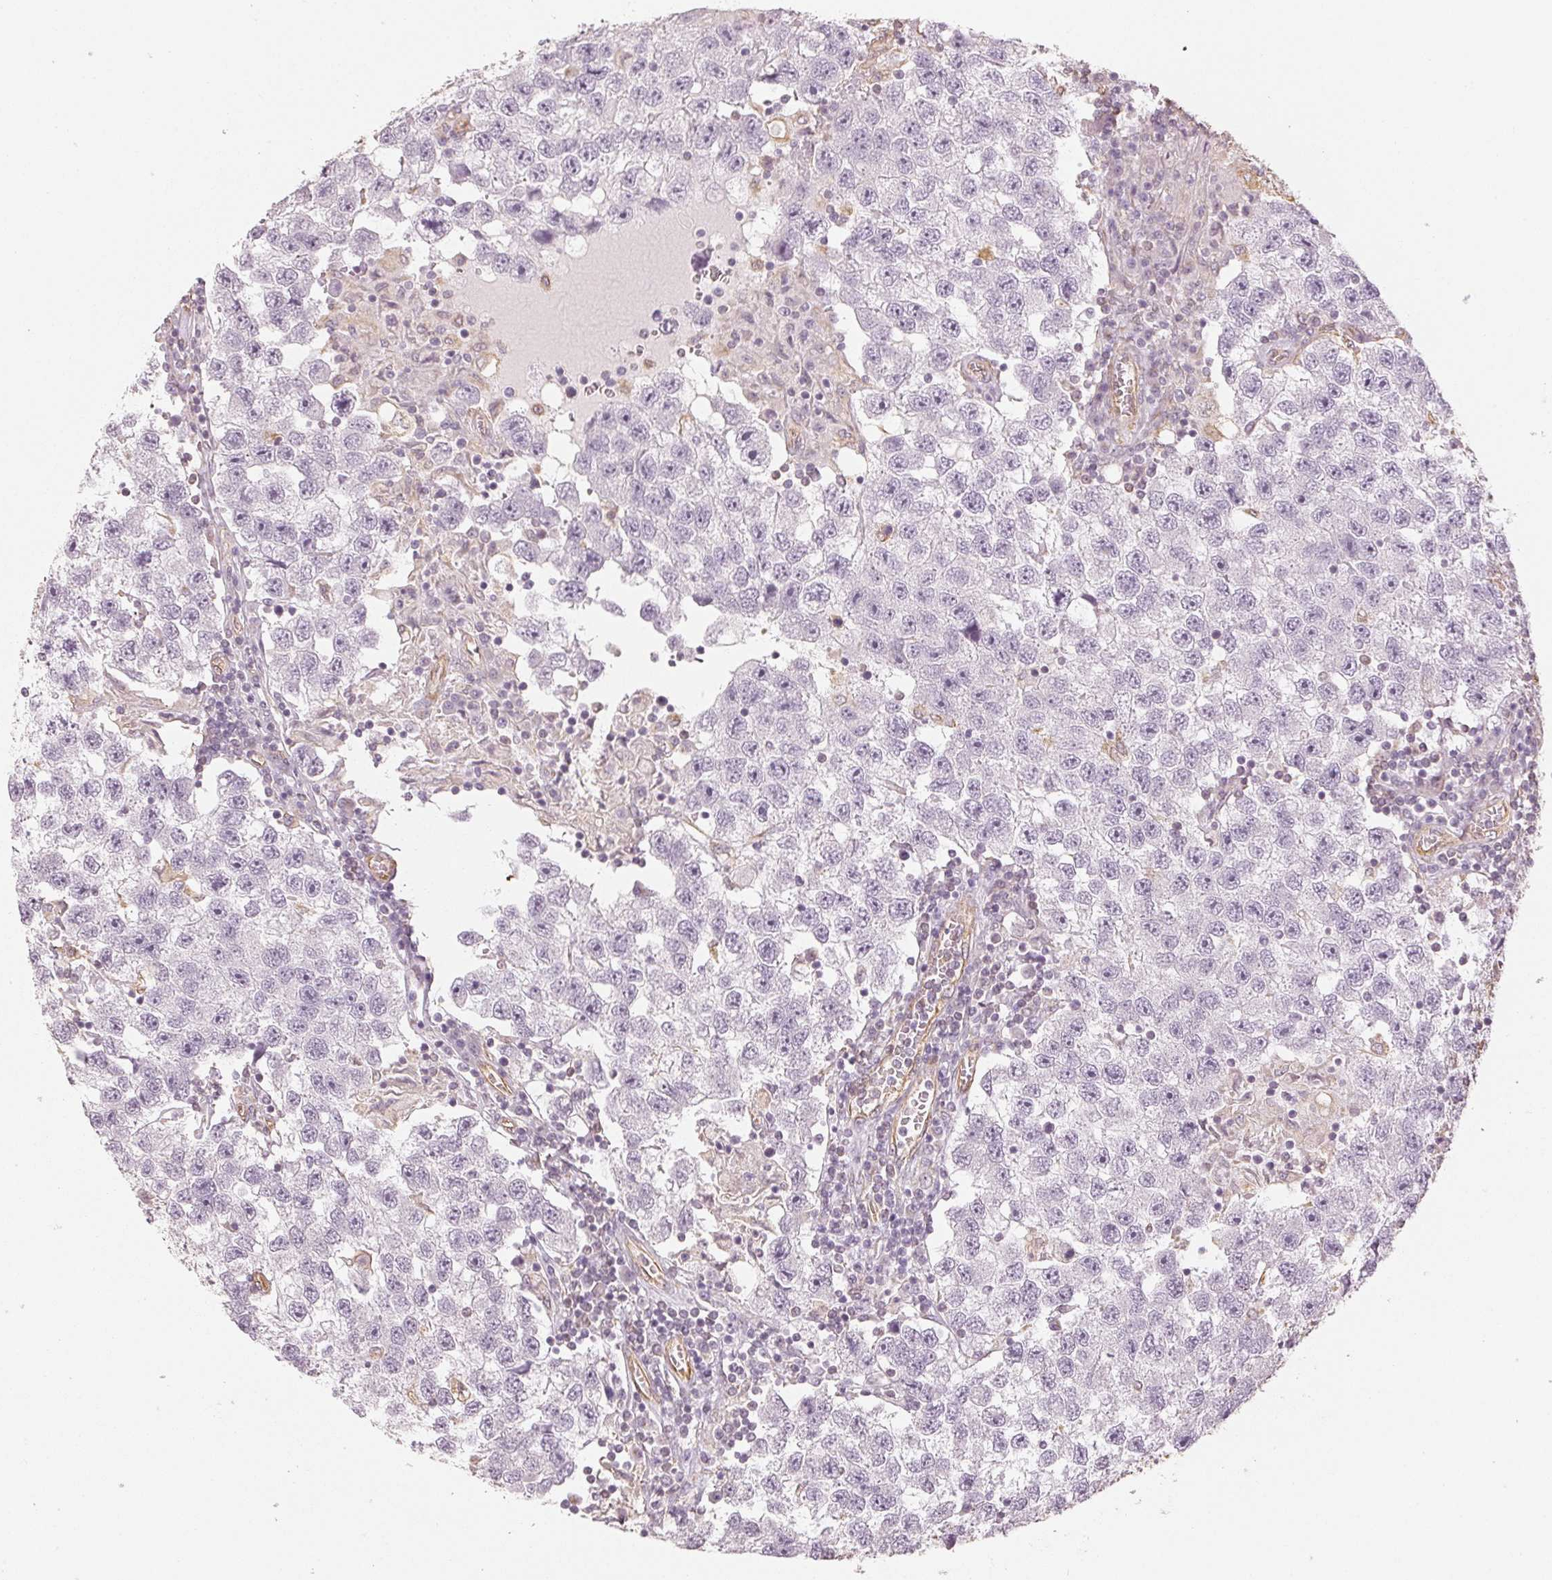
{"staining": {"intensity": "negative", "quantity": "none", "location": "none"}, "tissue": "testis cancer", "cell_type": "Tumor cells", "image_type": "cancer", "snomed": [{"axis": "morphology", "description": "Seminoma, NOS"}, {"axis": "topography", "description": "Testis"}], "caption": "Human testis cancer stained for a protein using immunohistochemistry shows no positivity in tumor cells.", "gene": "COL7A1", "patient": {"sex": "male", "age": 26}}